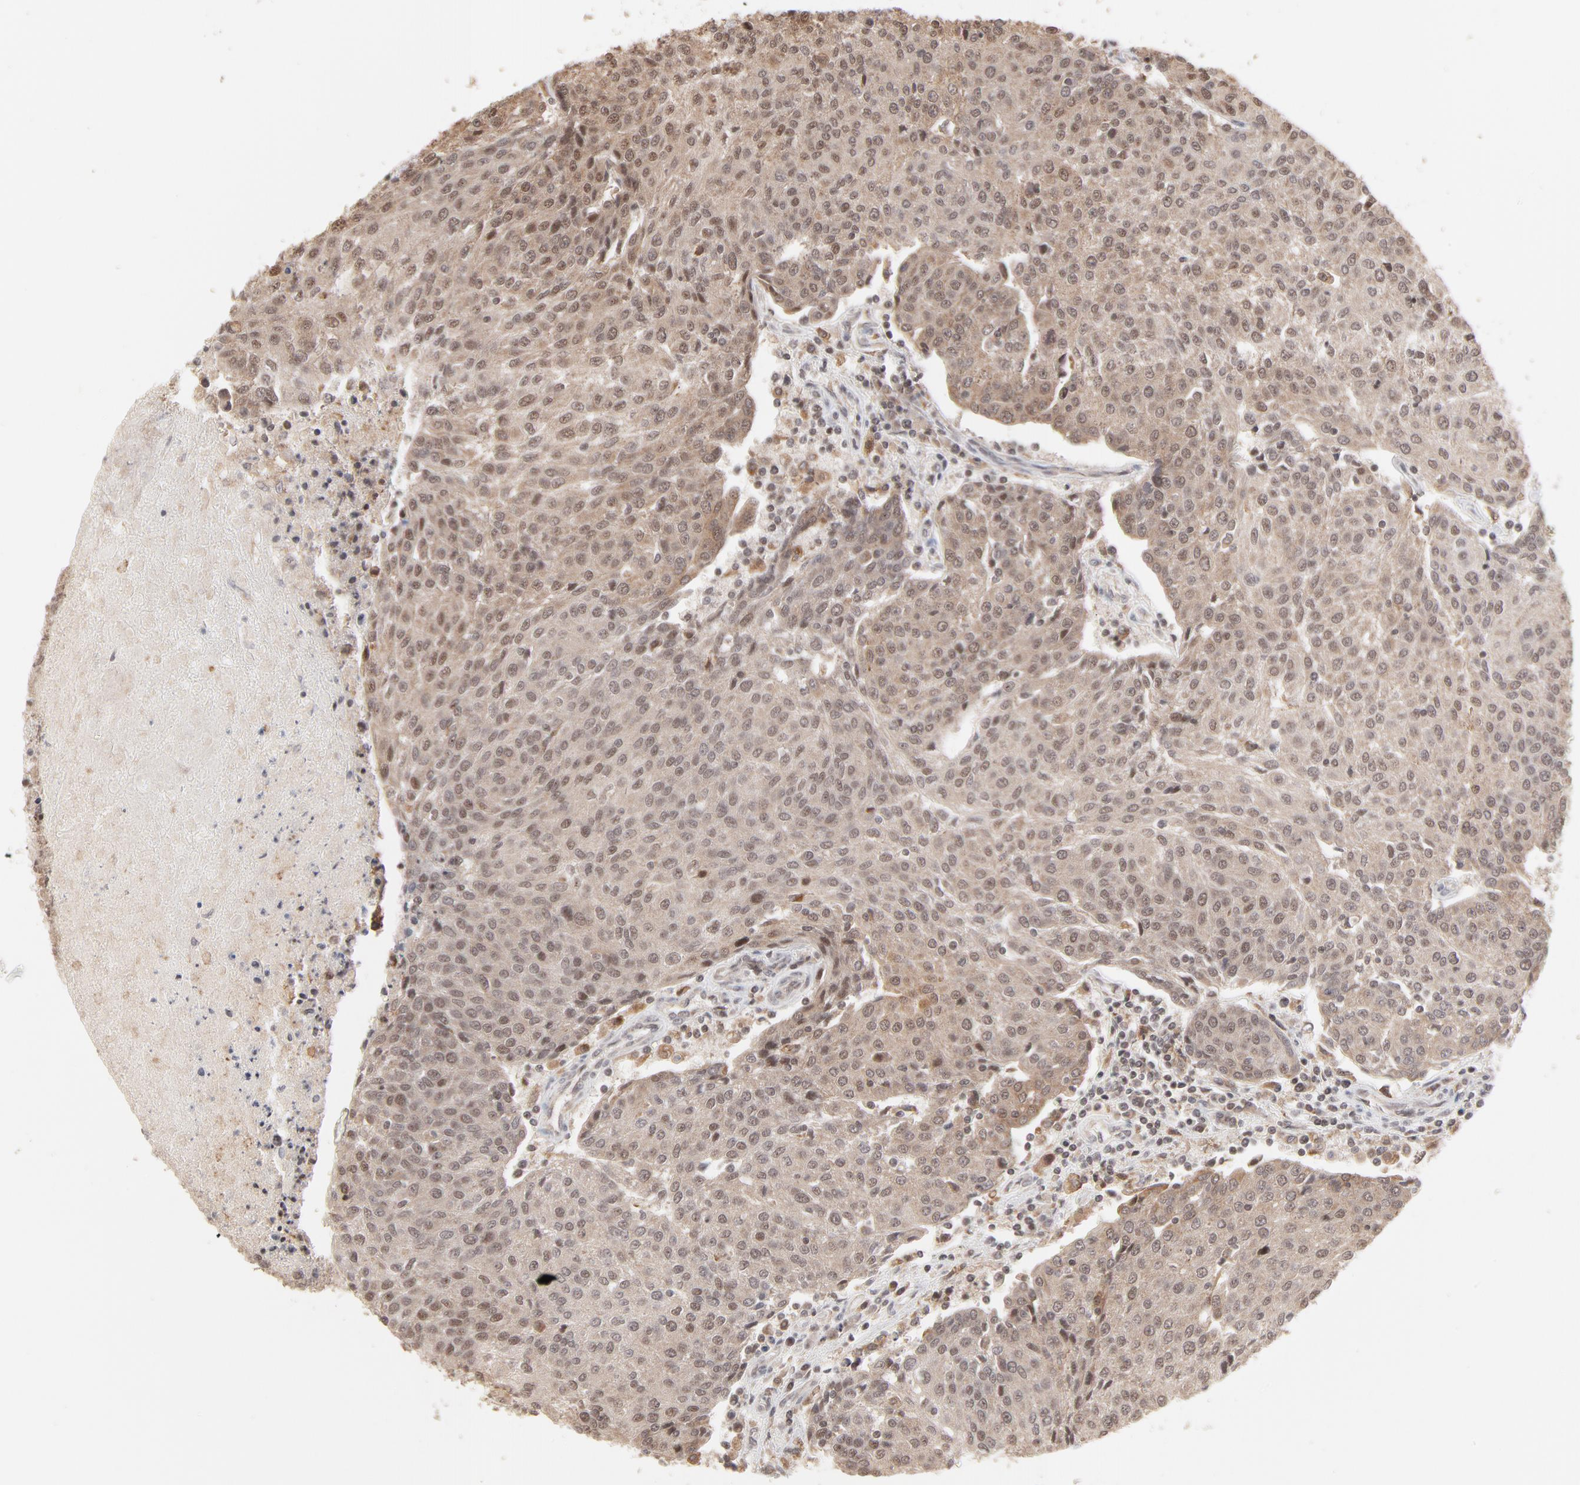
{"staining": {"intensity": "weak", "quantity": ">75%", "location": "cytoplasmic/membranous,nuclear"}, "tissue": "urothelial cancer", "cell_type": "Tumor cells", "image_type": "cancer", "snomed": [{"axis": "morphology", "description": "Urothelial carcinoma, High grade"}, {"axis": "topography", "description": "Urinary bladder"}], "caption": "Immunohistochemistry (DAB) staining of urothelial carcinoma (high-grade) demonstrates weak cytoplasmic/membranous and nuclear protein expression in approximately >75% of tumor cells.", "gene": "ARIH1", "patient": {"sex": "female", "age": 85}}